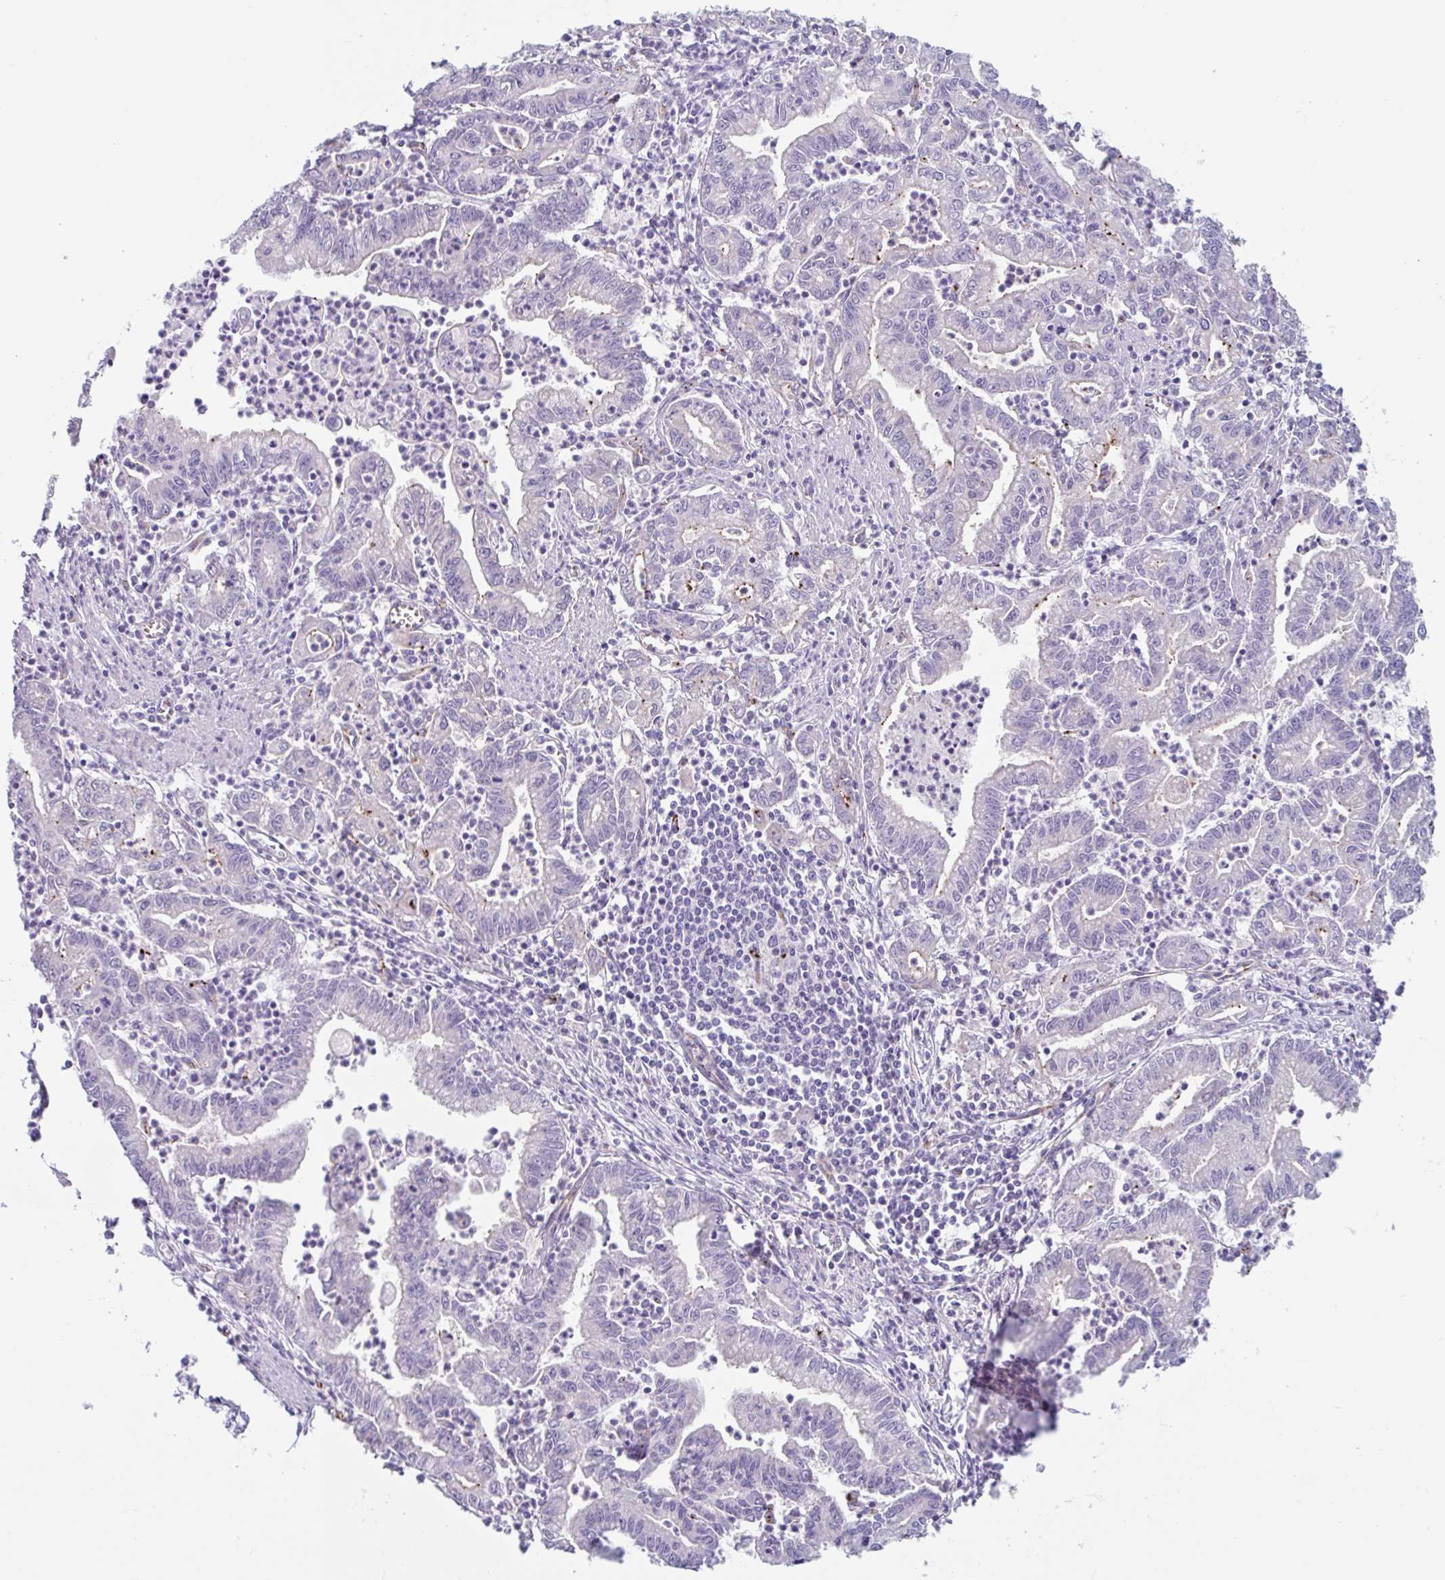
{"staining": {"intensity": "negative", "quantity": "none", "location": "none"}, "tissue": "stomach cancer", "cell_type": "Tumor cells", "image_type": "cancer", "snomed": [{"axis": "morphology", "description": "Adenocarcinoma, NOS"}, {"axis": "topography", "description": "Stomach, upper"}], "caption": "This is a histopathology image of IHC staining of stomach cancer, which shows no positivity in tumor cells.", "gene": "EHD4", "patient": {"sex": "female", "age": 79}}